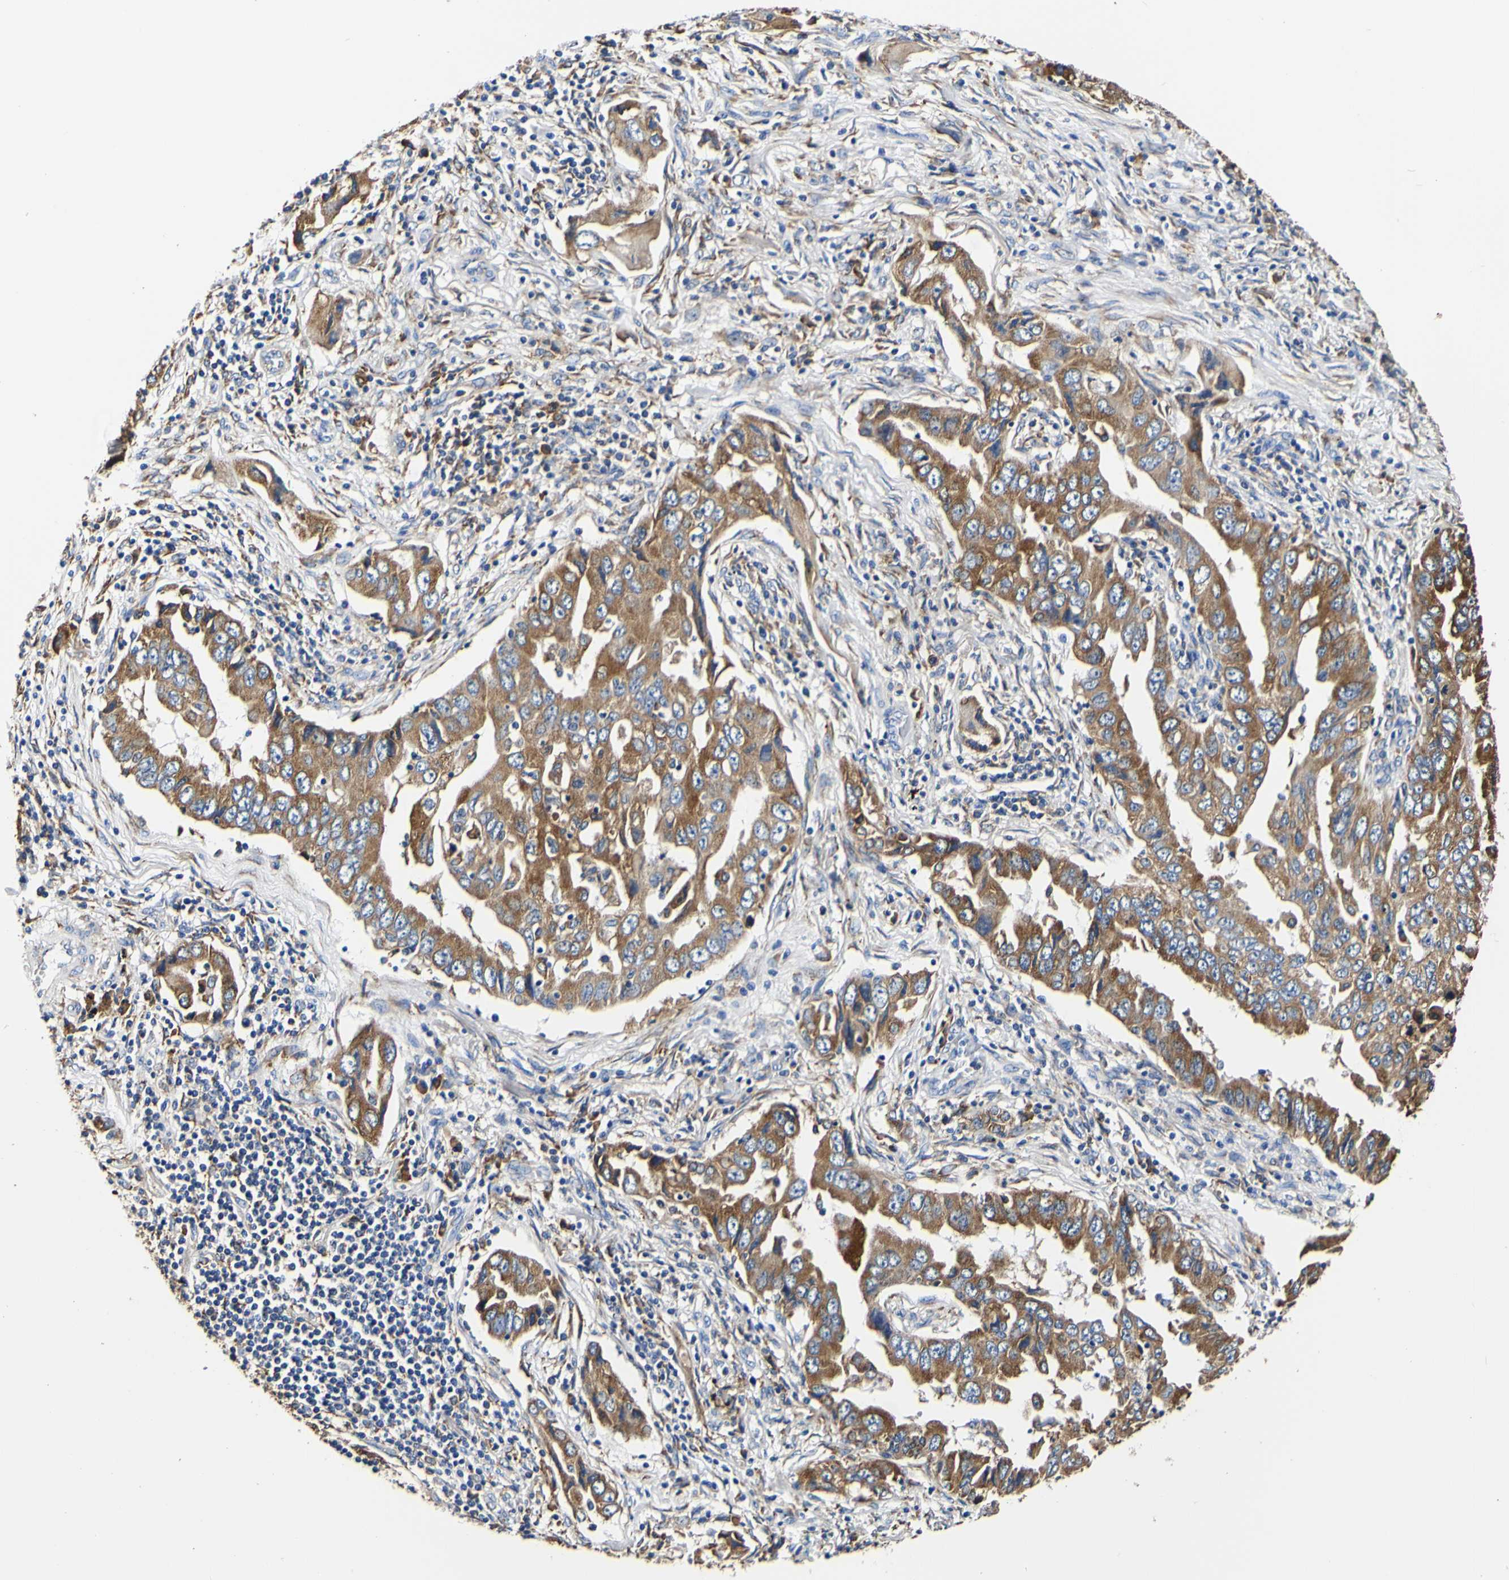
{"staining": {"intensity": "moderate", "quantity": ">75%", "location": "cytoplasmic/membranous"}, "tissue": "lung cancer", "cell_type": "Tumor cells", "image_type": "cancer", "snomed": [{"axis": "morphology", "description": "Adenocarcinoma, NOS"}, {"axis": "topography", "description": "Lung"}], "caption": "This is a histology image of immunohistochemistry (IHC) staining of lung cancer, which shows moderate positivity in the cytoplasmic/membranous of tumor cells.", "gene": "P4HB", "patient": {"sex": "female", "age": 65}}